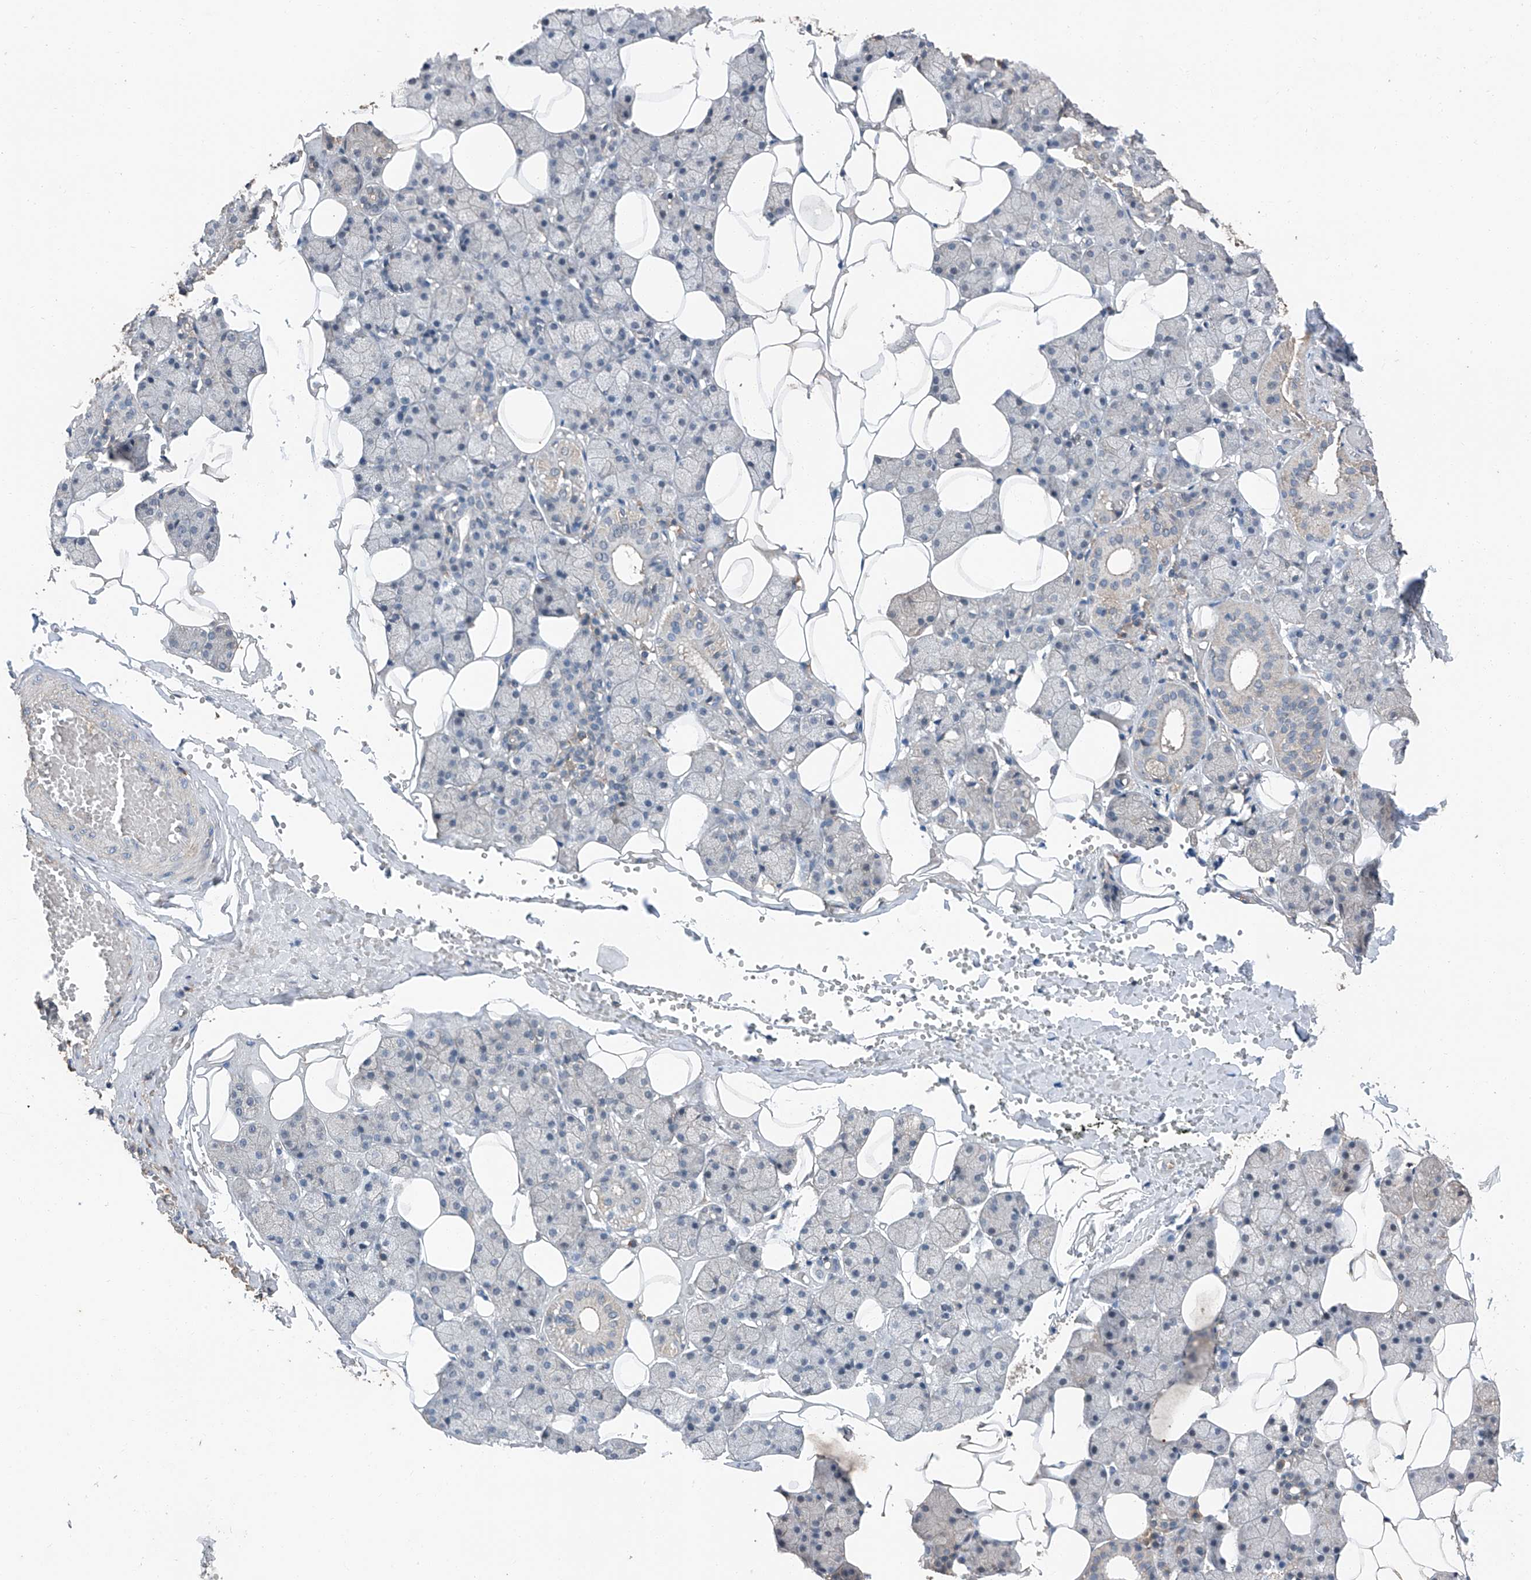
{"staining": {"intensity": "negative", "quantity": "none", "location": "none"}, "tissue": "salivary gland", "cell_type": "Glandular cells", "image_type": "normal", "snomed": [{"axis": "morphology", "description": "Normal tissue, NOS"}, {"axis": "topography", "description": "Salivary gland"}], "caption": "High magnification brightfield microscopy of unremarkable salivary gland stained with DAB (brown) and counterstained with hematoxylin (blue): glandular cells show no significant expression.", "gene": "MAMLD1", "patient": {"sex": "female", "age": 33}}